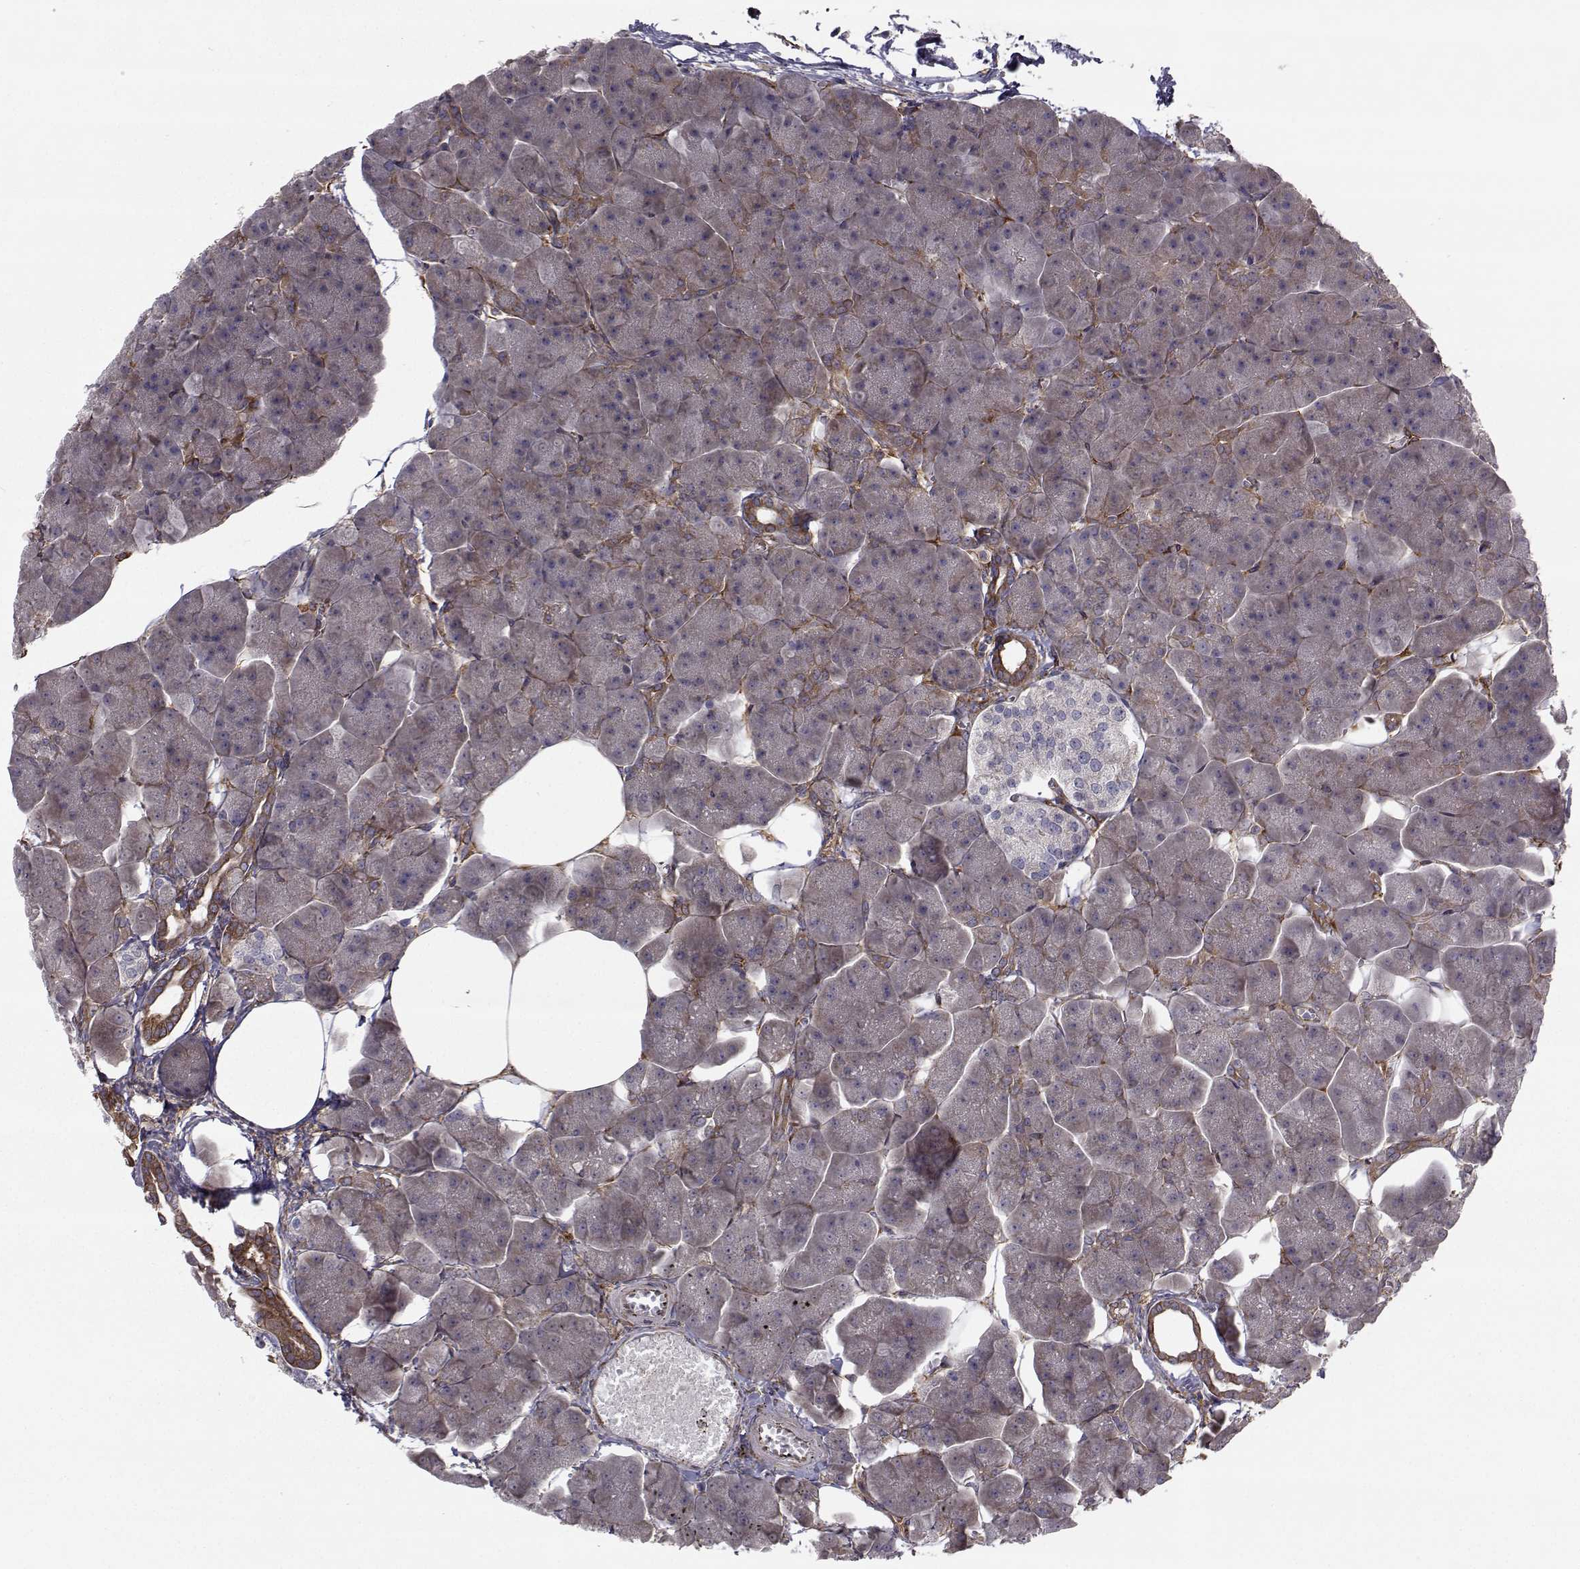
{"staining": {"intensity": "moderate", "quantity": "25%-75%", "location": "cytoplasmic/membranous"}, "tissue": "pancreas", "cell_type": "Exocrine glandular cells", "image_type": "normal", "snomed": [{"axis": "morphology", "description": "Normal tissue, NOS"}, {"axis": "topography", "description": "Adipose tissue"}, {"axis": "topography", "description": "Pancreas"}, {"axis": "topography", "description": "Peripheral nerve tissue"}], "caption": "IHC (DAB (3,3'-diaminobenzidine)) staining of normal human pancreas displays moderate cytoplasmic/membranous protein positivity in about 25%-75% of exocrine glandular cells.", "gene": "TRIP10", "patient": {"sex": "female", "age": 58}}